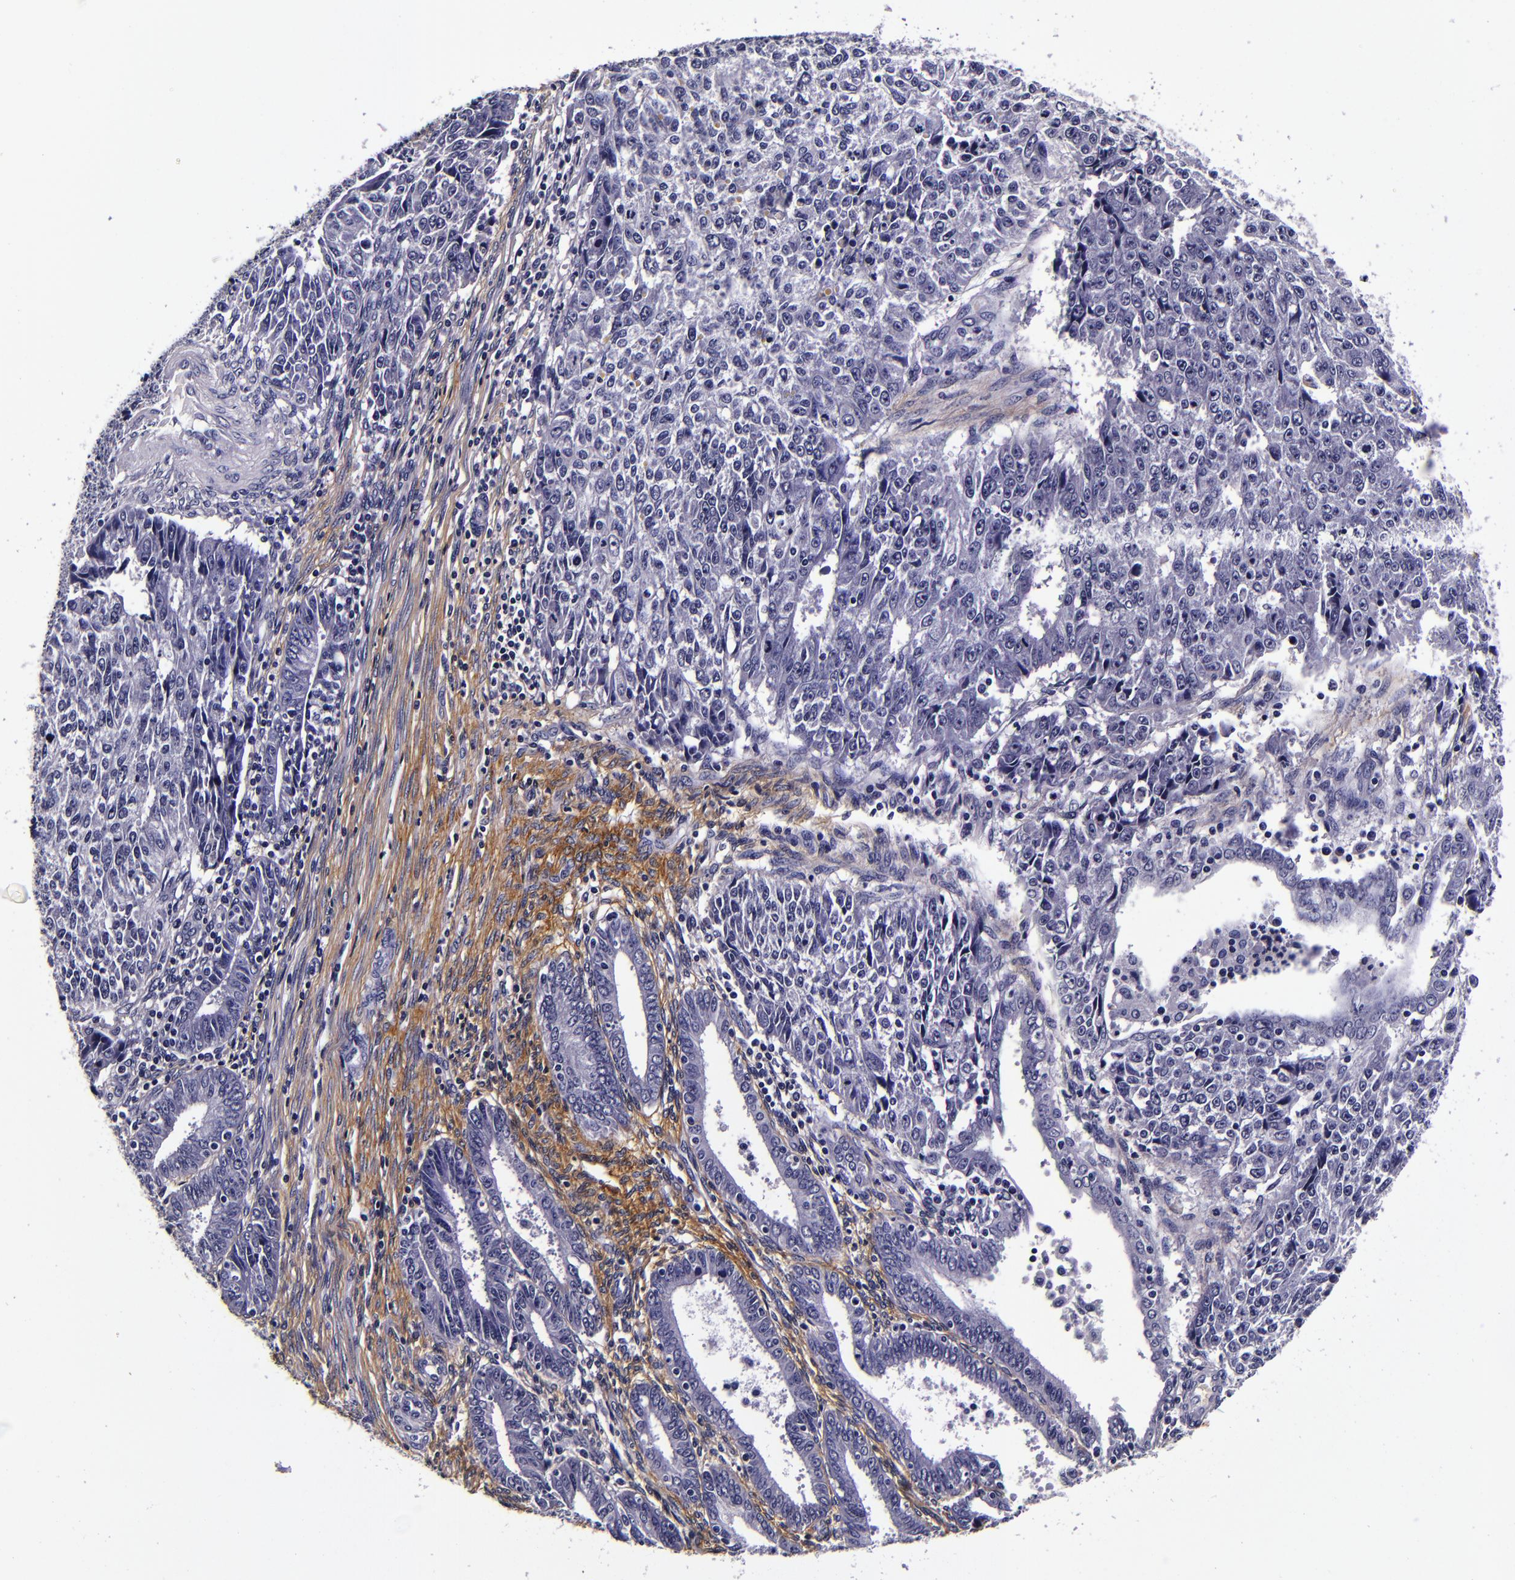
{"staining": {"intensity": "negative", "quantity": "none", "location": "none"}, "tissue": "endometrial cancer", "cell_type": "Tumor cells", "image_type": "cancer", "snomed": [{"axis": "morphology", "description": "Adenocarcinoma, NOS"}, {"axis": "topography", "description": "Endometrium"}], "caption": "Human endometrial cancer stained for a protein using immunohistochemistry (IHC) reveals no positivity in tumor cells.", "gene": "FBN1", "patient": {"sex": "female", "age": 42}}